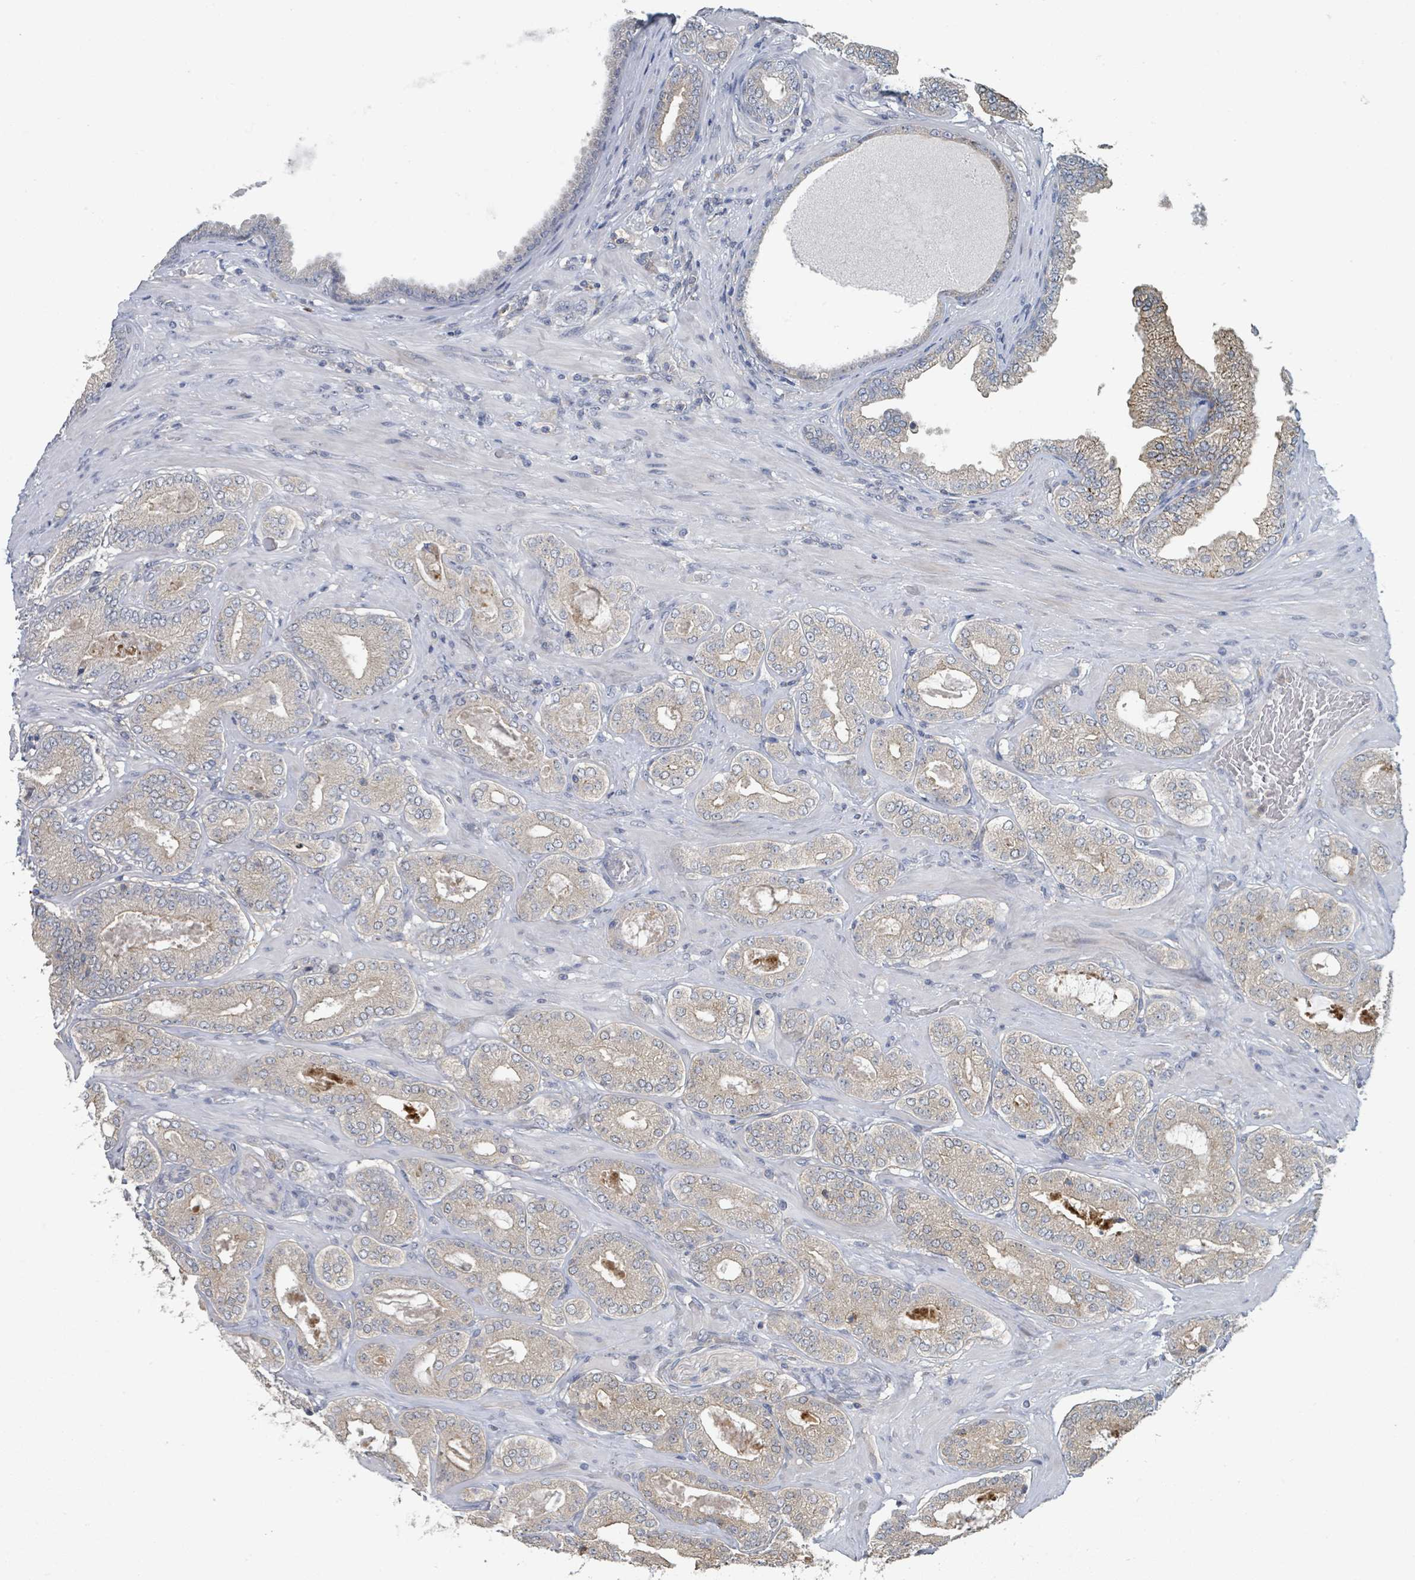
{"staining": {"intensity": "weak", "quantity": "<25%", "location": "cytoplasmic/membranous"}, "tissue": "prostate cancer", "cell_type": "Tumor cells", "image_type": "cancer", "snomed": [{"axis": "morphology", "description": "Adenocarcinoma, Low grade"}, {"axis": "topography", "description": "Prostate"}], "caption": "Human prostate low-grade adenocarcinoma stained for a protein using immunohistochemistry displays no positivity in tumor cells.", "gene": "LRRC42", "patient": {"sex": "male", "age": 63}}